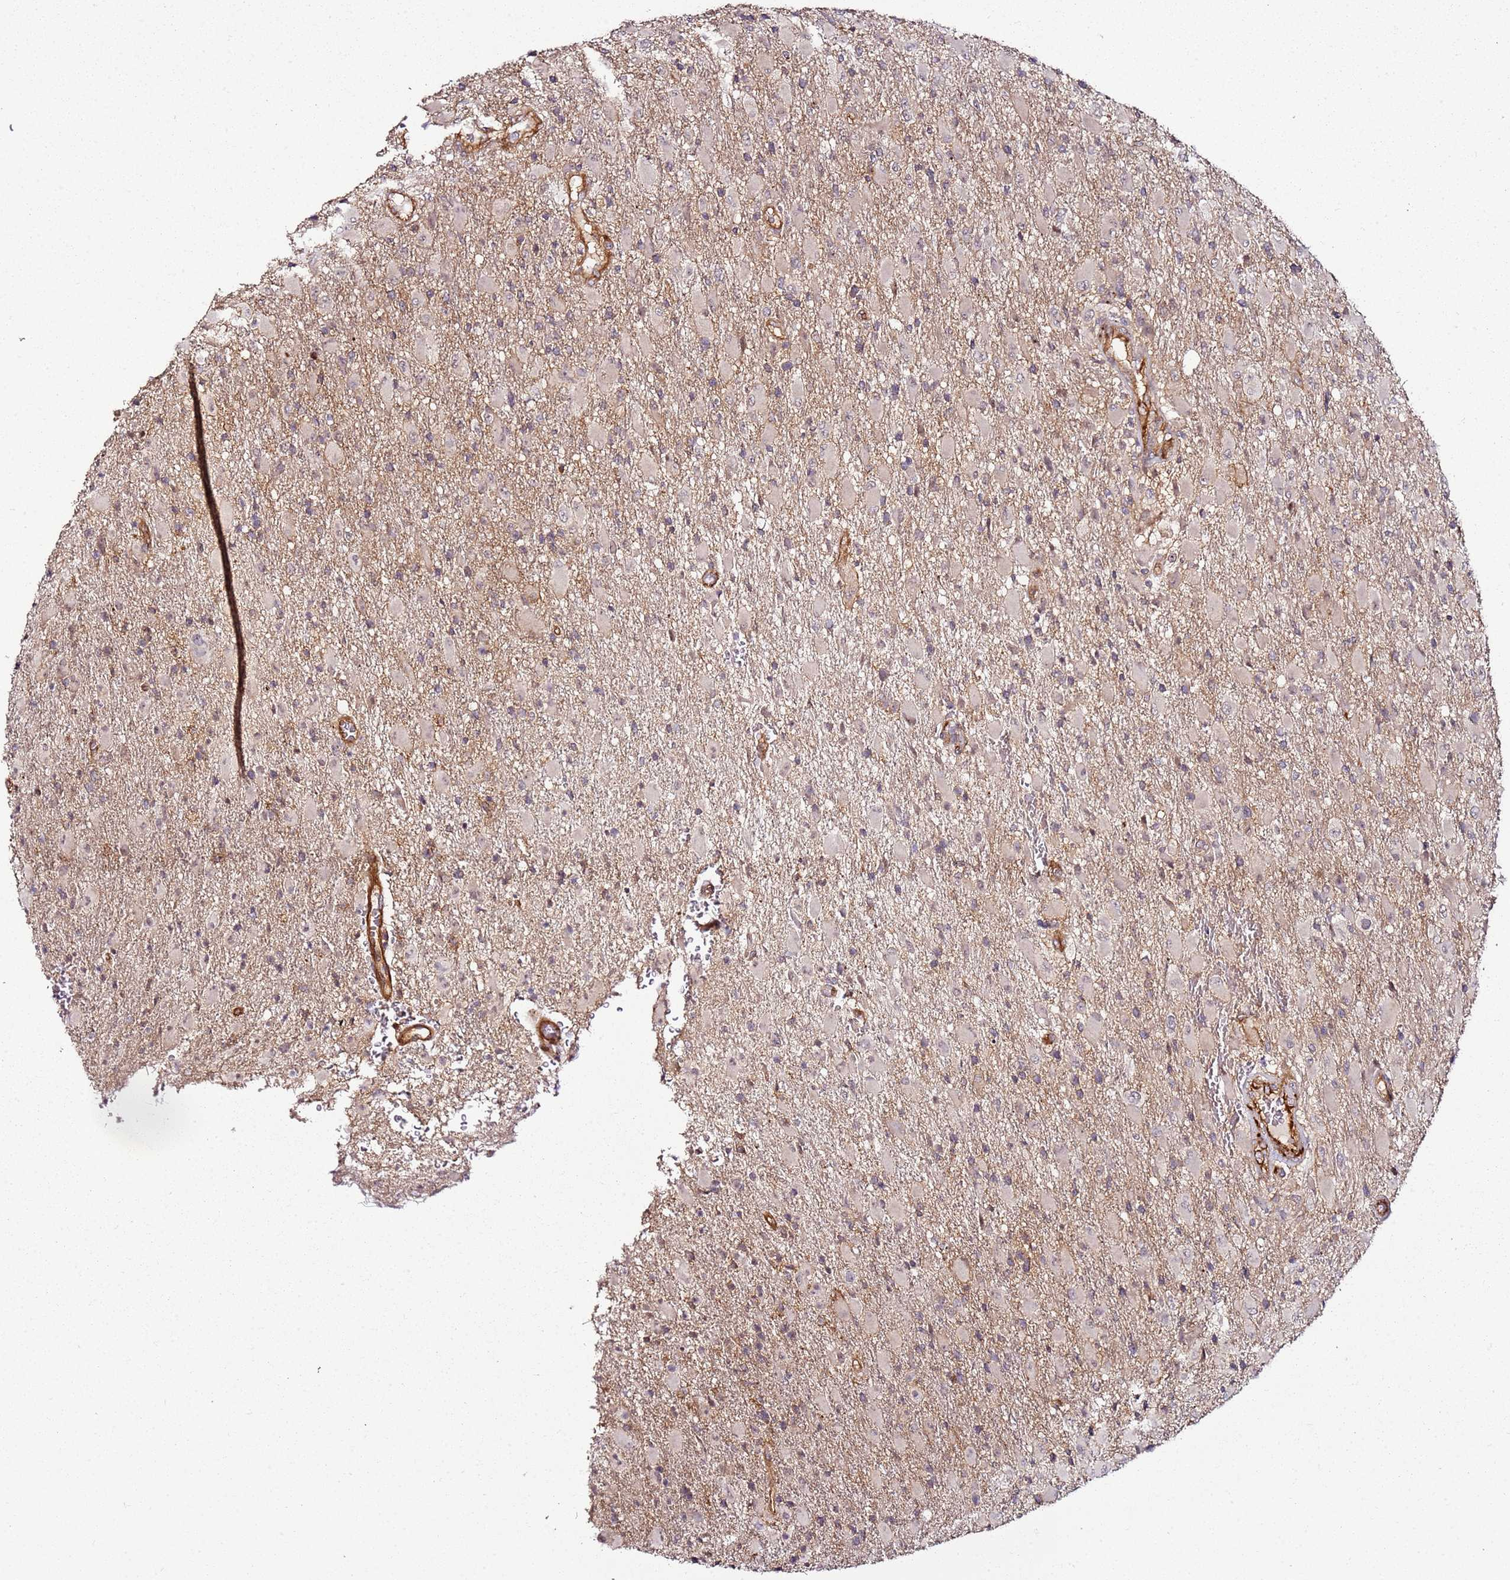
{"staining": {"intensity": "weak", "quantity": "<25%", "location": "nuclear"}, "tissue": "glioma", "cell_type": "Tumor cells", "image_type": "cancer", "snomed": [{"axis": "morphology", "description": "Glioma, malignant, Low grade"}, {"axis": "topography", "description": "Brain"}], "caption": "A micrograph of low-grade glioma (malignant) stained for a protein shows no brown staining in tumor cells.", "gene": "CCNYL1", "patient": {"sex": "male", "age": 65}}